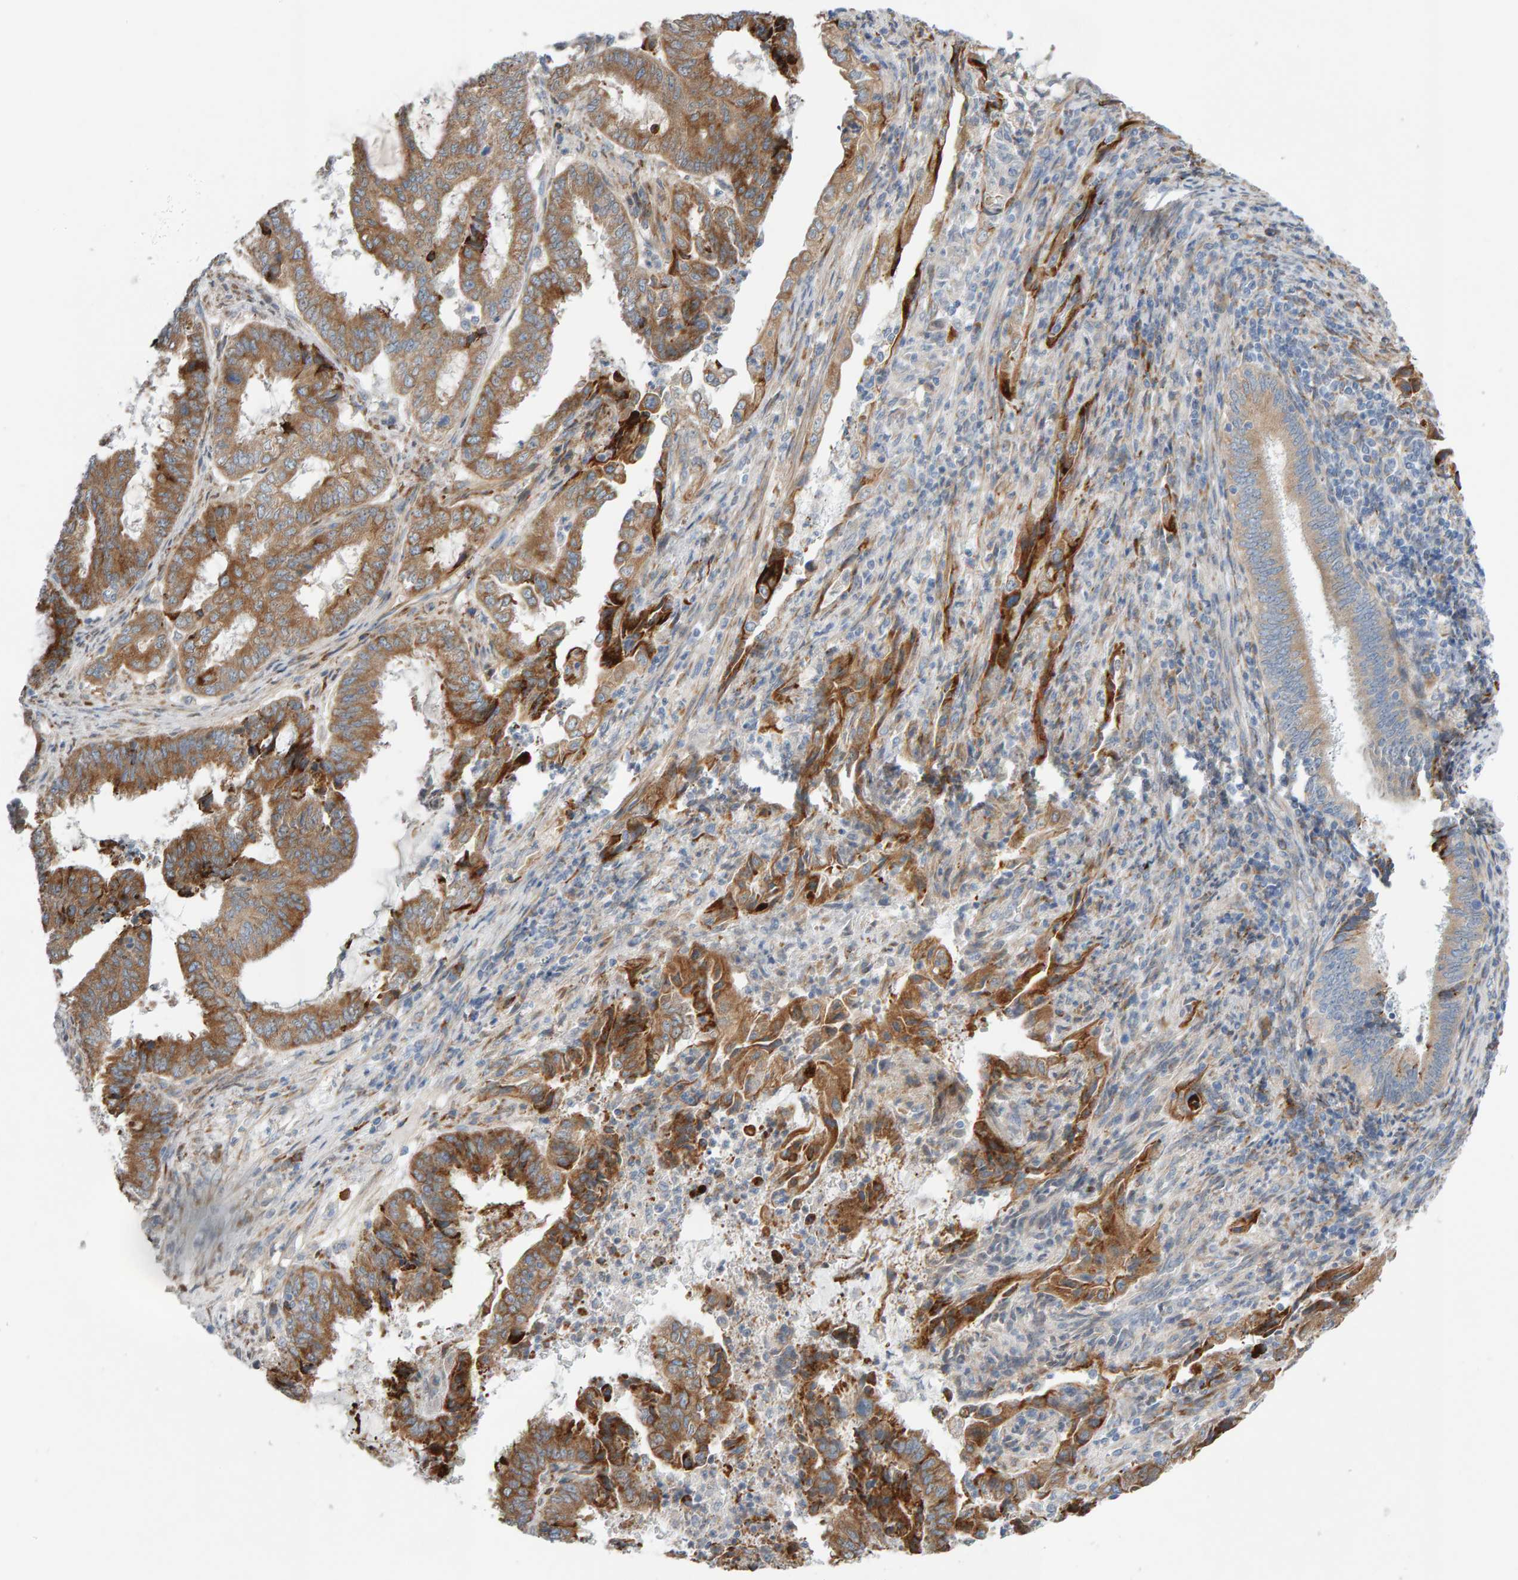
{"staining": {"intensity": "moderate", "quantity": ">75%", "location": "cytoplasmic/membranous"}, "tissue": "endometrial cancer", "cell_type": "Tumor cells", "image_type": "cancer", "snomed": [{"axis": "morphology", "description": "Adenocarcinoma, NOS"}, {"axis": "topography", "description": "Endometrium"}], "caption": "Immunohistochemical staining of human adenocarcinoma (endometrial) reveals medium levels of moderate cytoplasmic/membranous protein positivity in about >75% of tumor cells.", "gene": "ENGASE", "patient": {"sex": "female", "age": 51}}